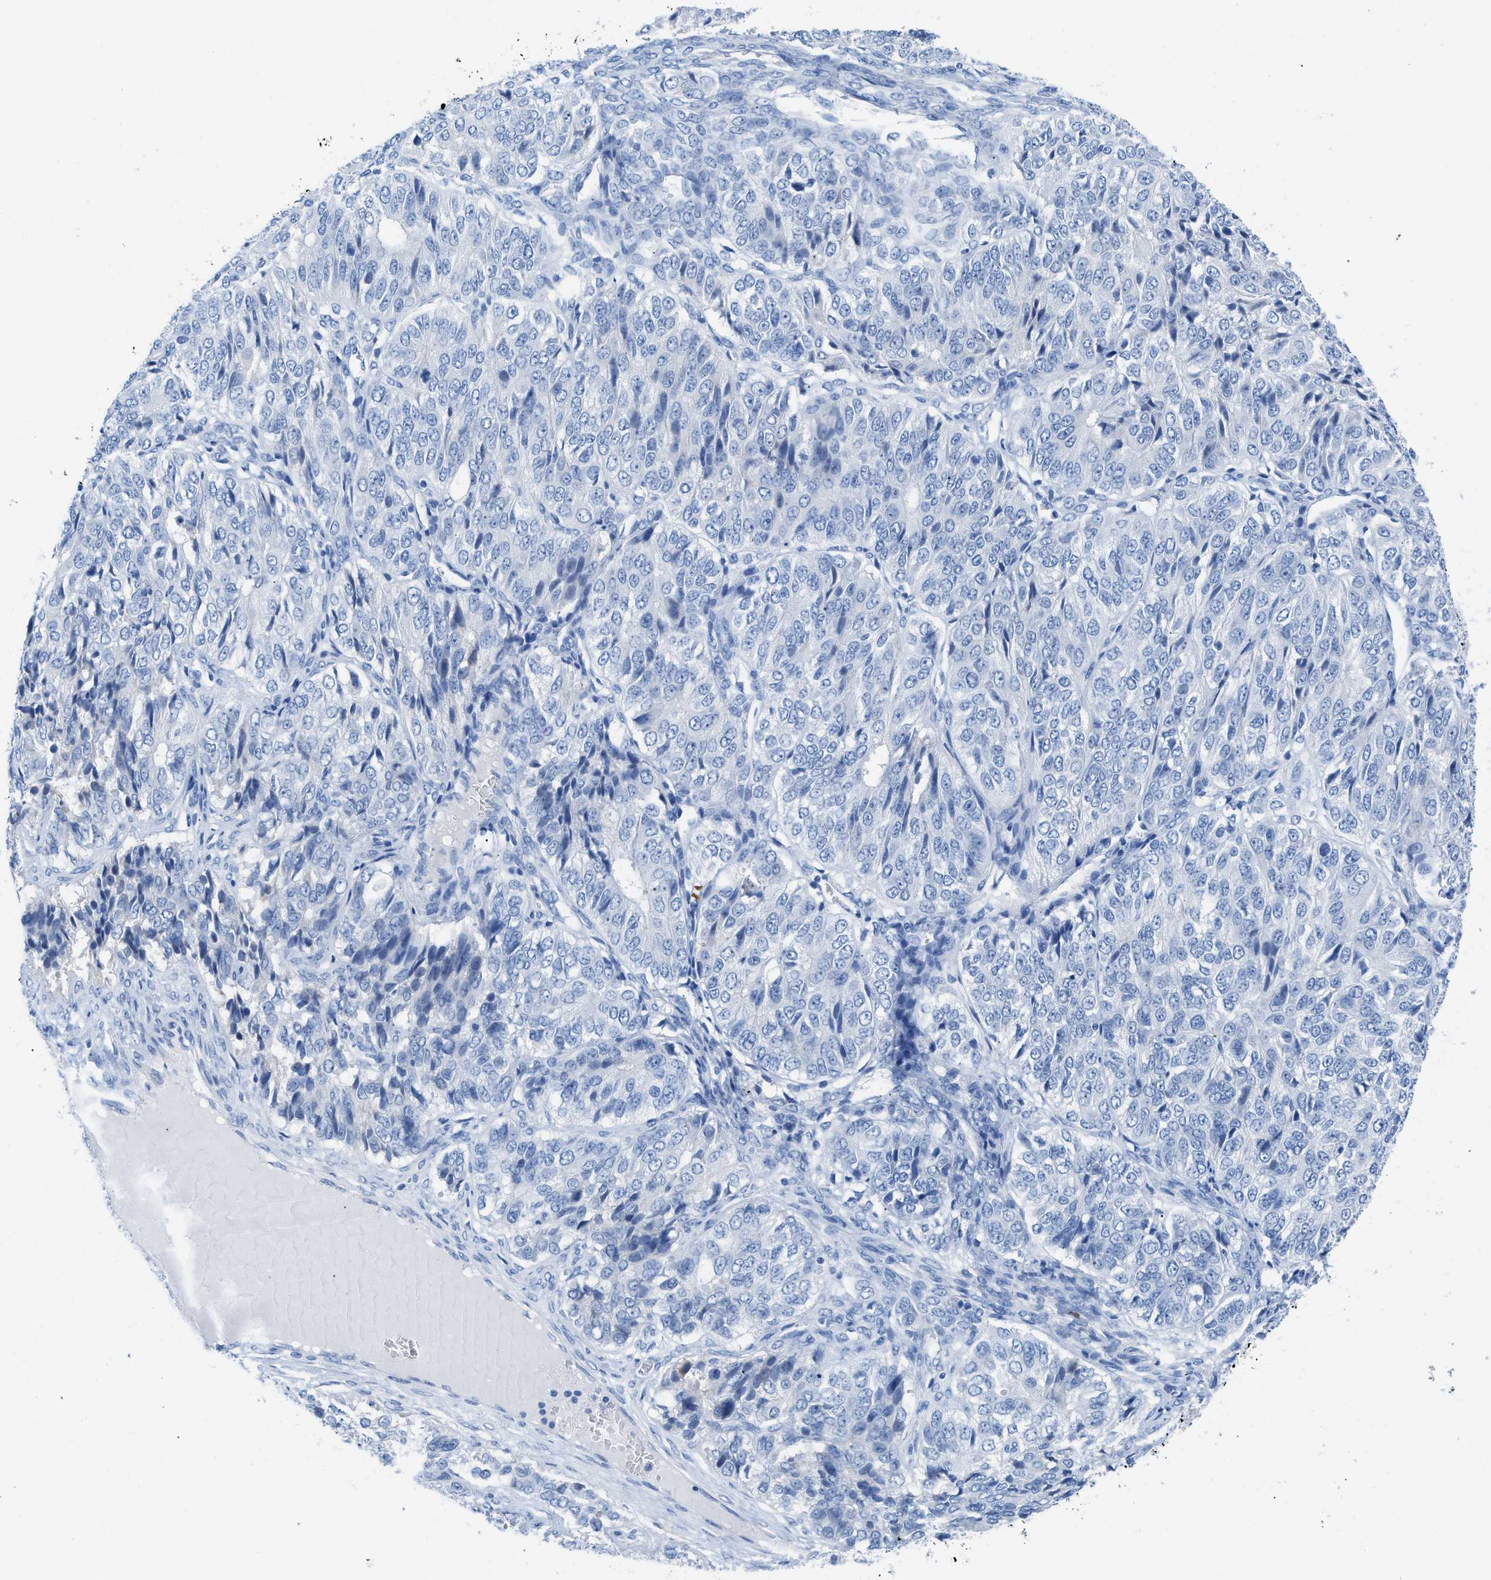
{"staining": {"intensity": "negative", "quantity": "none", "location": "none"}, "tissue": "ovarian cancer", "cell_type": "Tumor cells", "image_type": "cancer", "snomed": [{"axis": "morphology", "description": "Carcinoma, endometroid"}, {"axis": "topography", "description": "Ovary"}], "caption": "The photomicrograph displays no significant staining in tumor cells of ovarian cancer (endometroid carcinoma).", "gene": "TCL1A", "patient": {"sex": "female", "age": 51}}